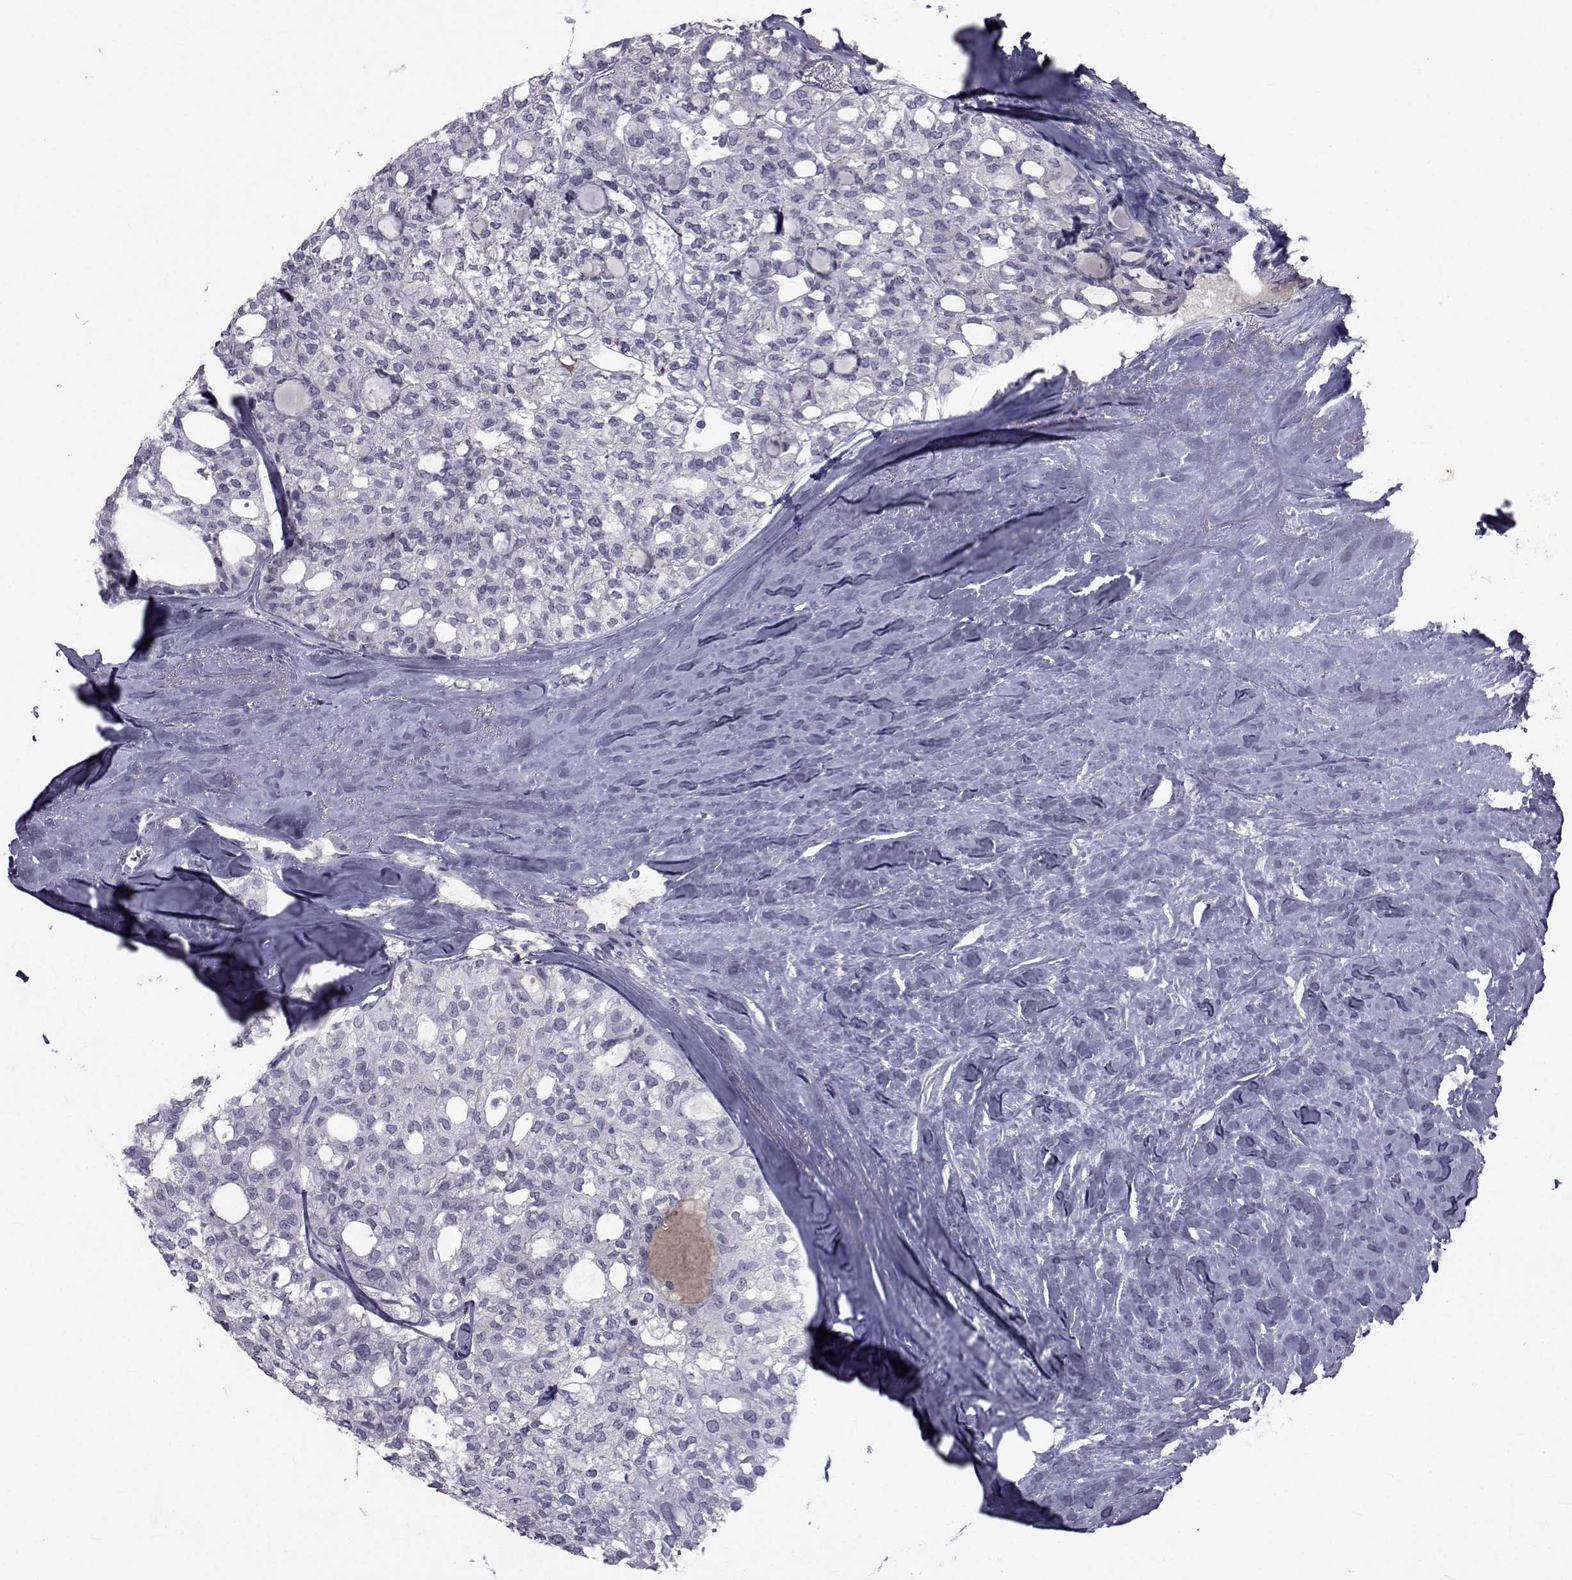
{"staining": {"intensity": "negative", "quantity": "none", "location": "none"}, "tissue": "thyroid cancer", "cell_type": "Tumor cells", "image_type": "cancer", "snomed": [{"axis": "morphology", "description": "Follicular adenoma carcinoma, NOS"}, {"axis": "topography", "description": "Thyroid gland"}], "caption": "High magnification brightfield microscopy of thyroid cancer stained with DAB (brown) and counterstained with hematoxylin (blue): tumor cells show no significant staining.", "gene": "PAX2", "patient": {"sex": "male", "age": 75}}